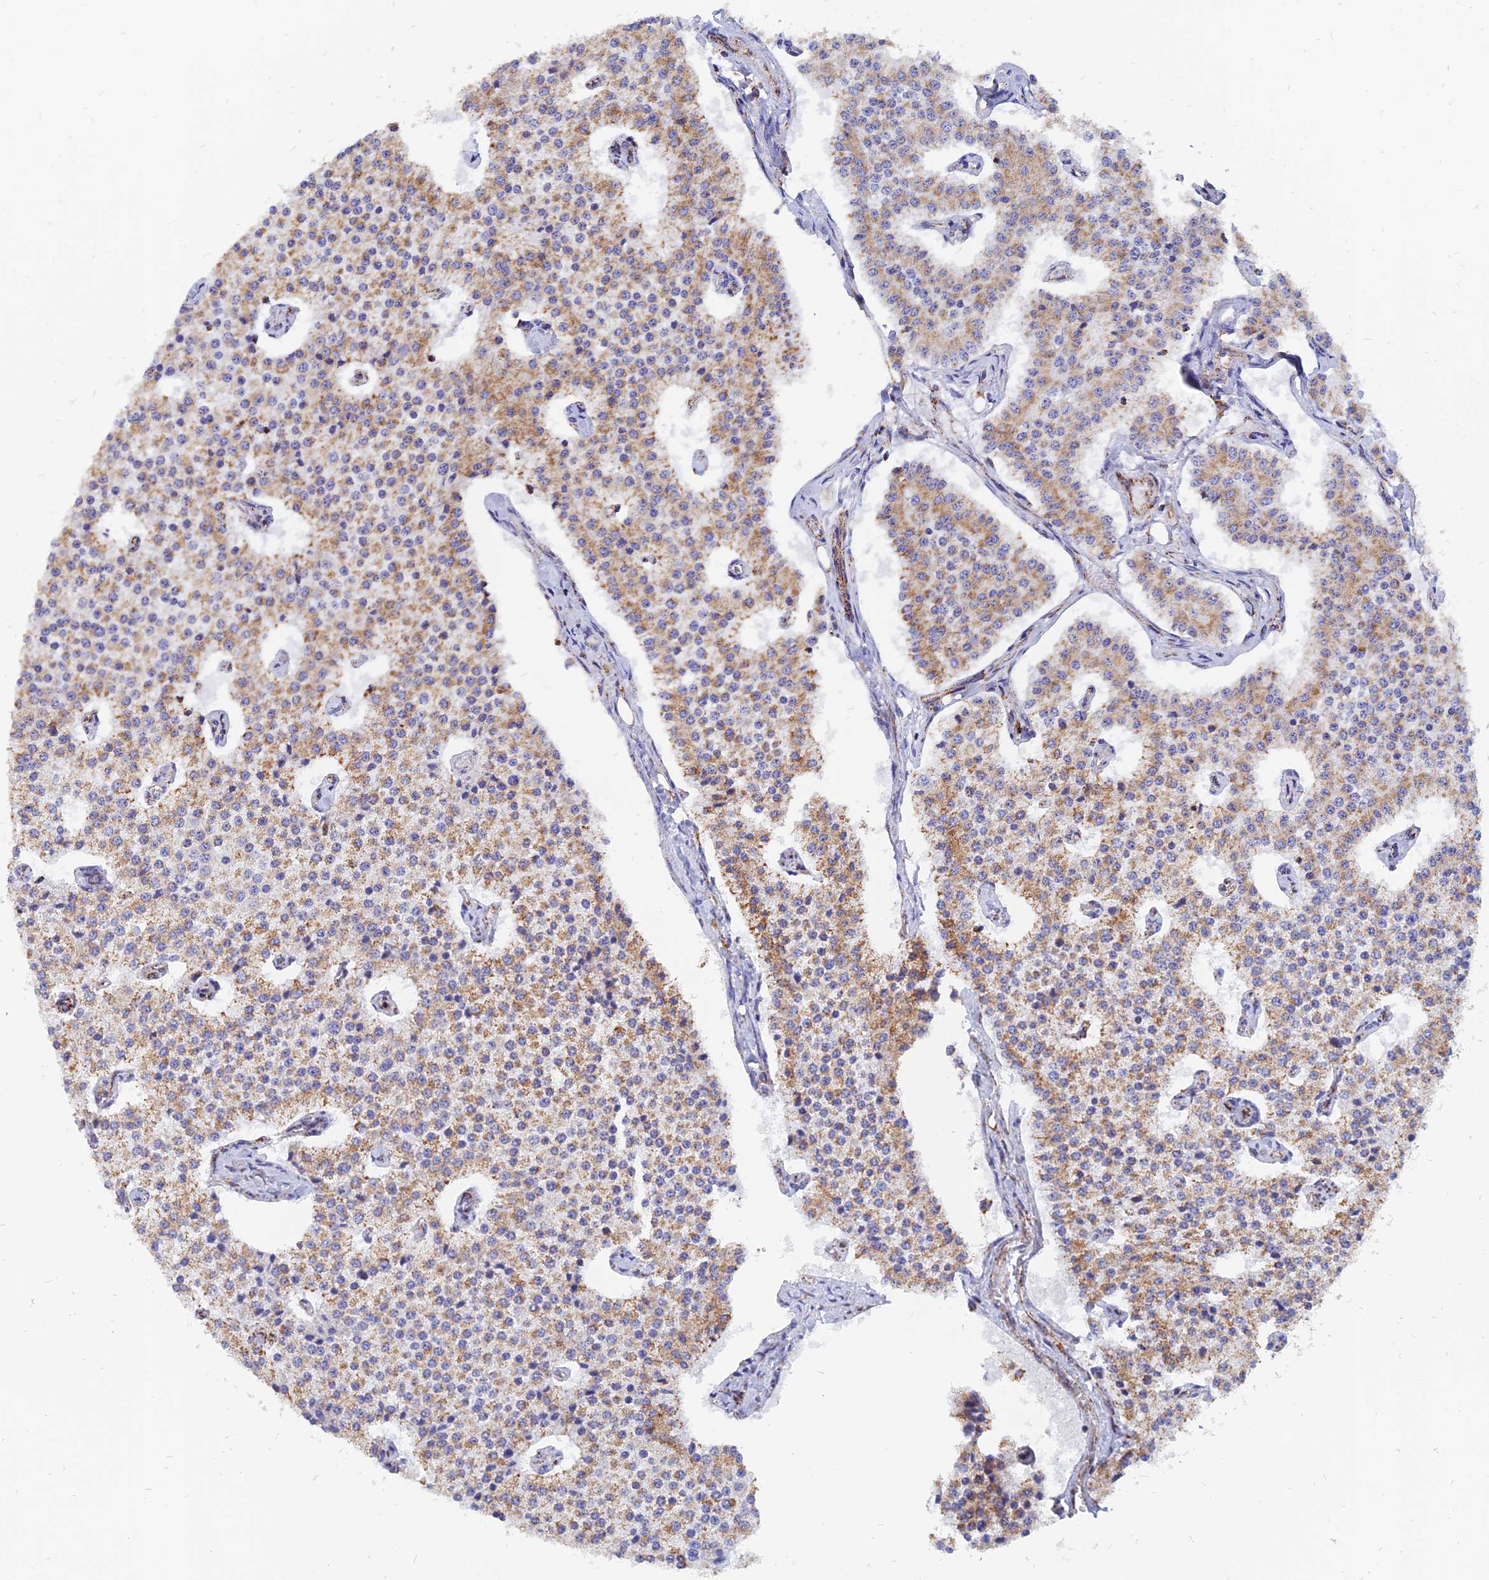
{"staining": {"intensity": "moderate", "quantity": ">75%", "location": "cytoplasmic/membranous"}, "tissue": "carcinoid", "cell_type": "Tumor cells", "image_type": "cancer", "snomed": [{"axis": "morphology", "description": "Carcinoid, malignant, NOS"}, {"axis": "topography", "description": "Colon"}], "caption": "An immunohistochemistry (IHC) histopathology image of tumor tissue is shown. Protein staining in brown highlights moderate cytoplasmic/membranous positivity in carcinoid (malignant) within tumor cells.", "gene": "NDUFB6", "patient": {"sex": "female", "age": 52}}